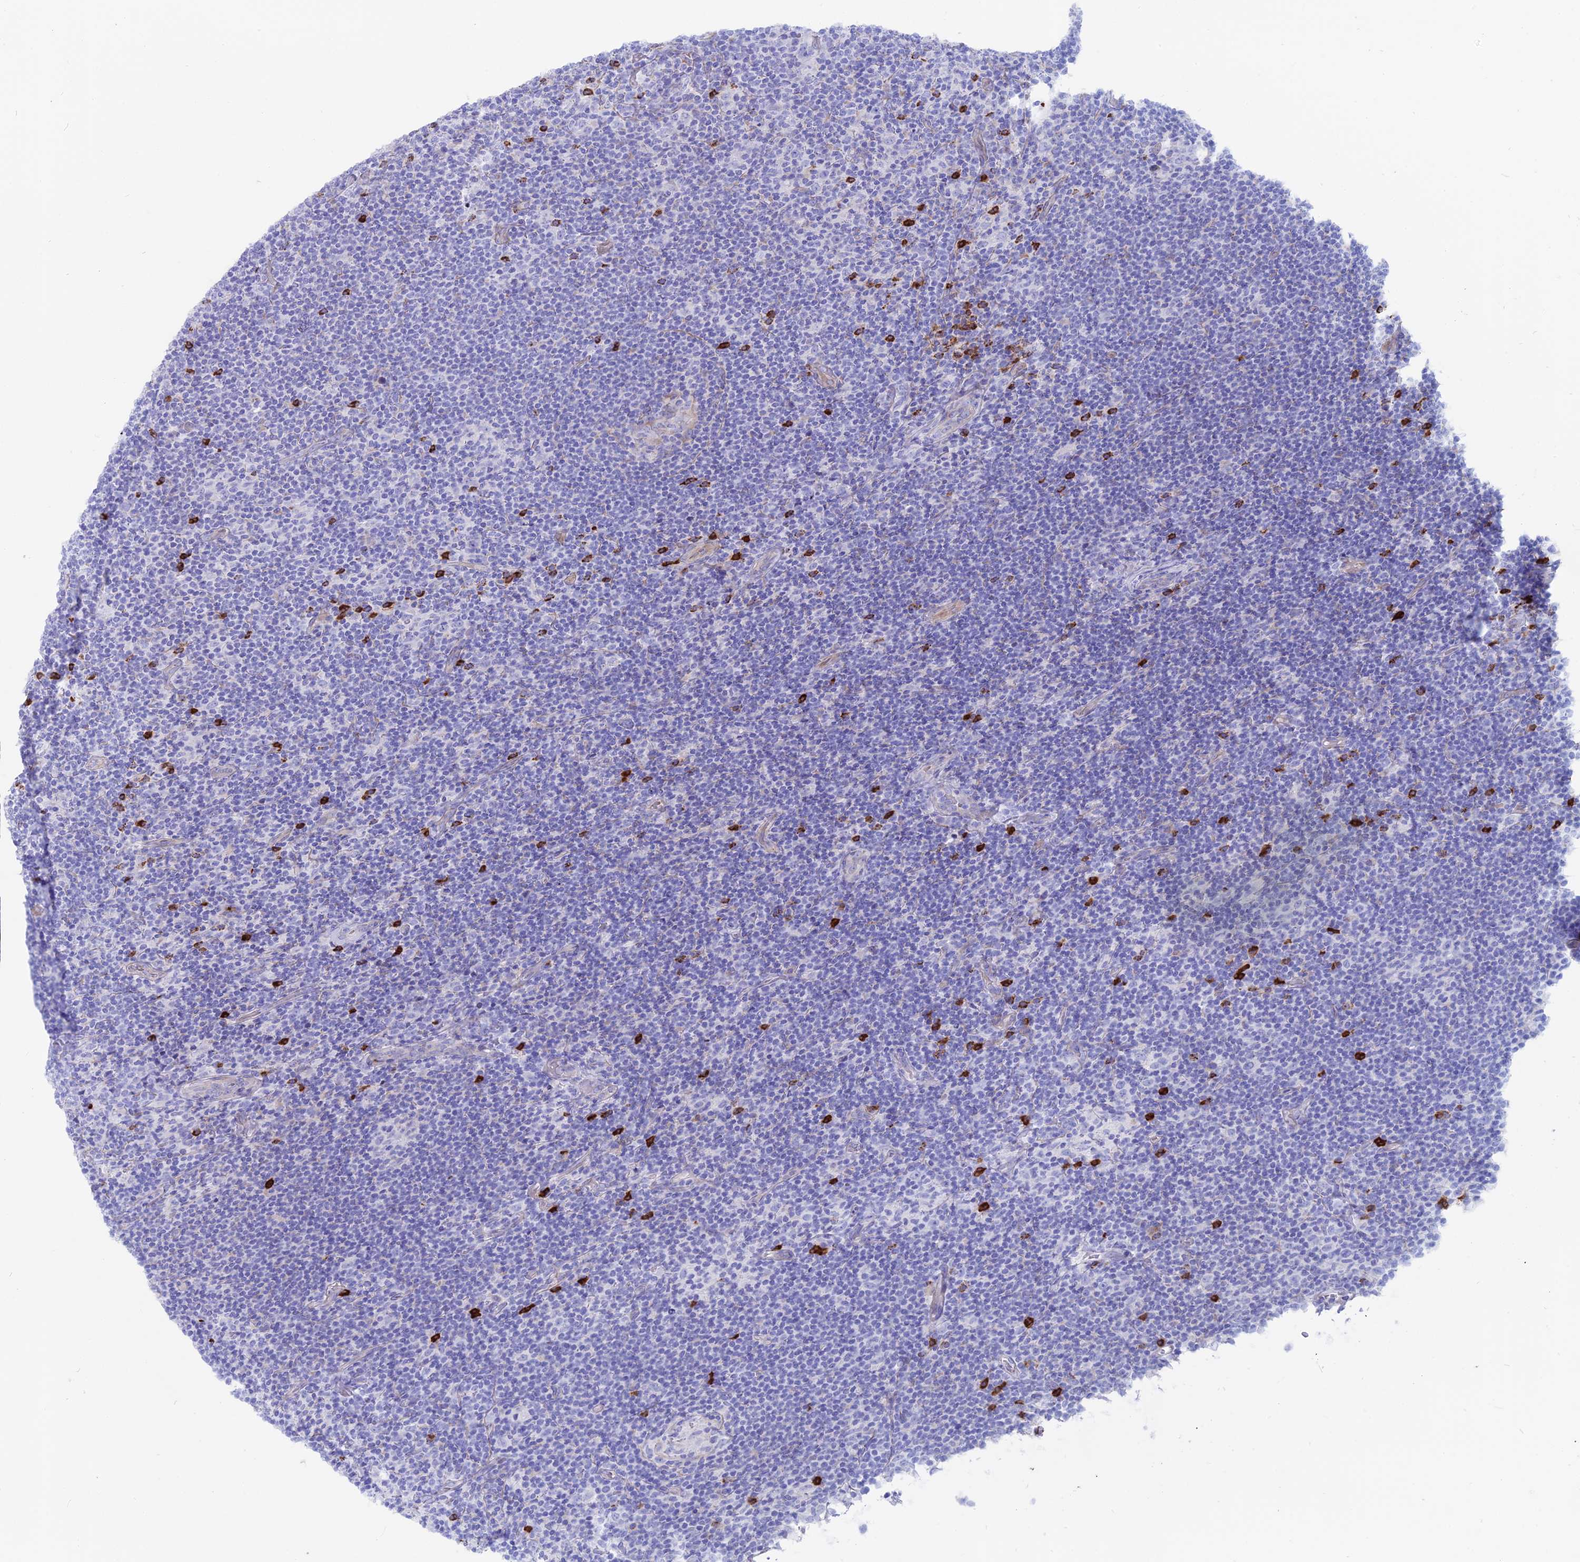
{"staining": {"intensity": "negative", "quantity": "none", "location": "none"}, "tissue": "lymphoma", "cell_type": "Tumor cells", "image_type": "cancer", "snomed": [{"axis": "morphology", "description": "Hodgkin's disease, NOS"}, {"axis": "topography", "description": "Lymph node"}], "caption": "Immunohistochemistry (IHC) micrograph of neoplastic tissue: lymphoma stained with DAB shows no significant protein staining in tumor cells. (Brightfield microscopy of DAB (3,3'-diaminobenzidine) immunohistochemistry (IHC) at high magnification).", "gene": "OR2AE1", "patient": {"sex": "female", "age": 57}}